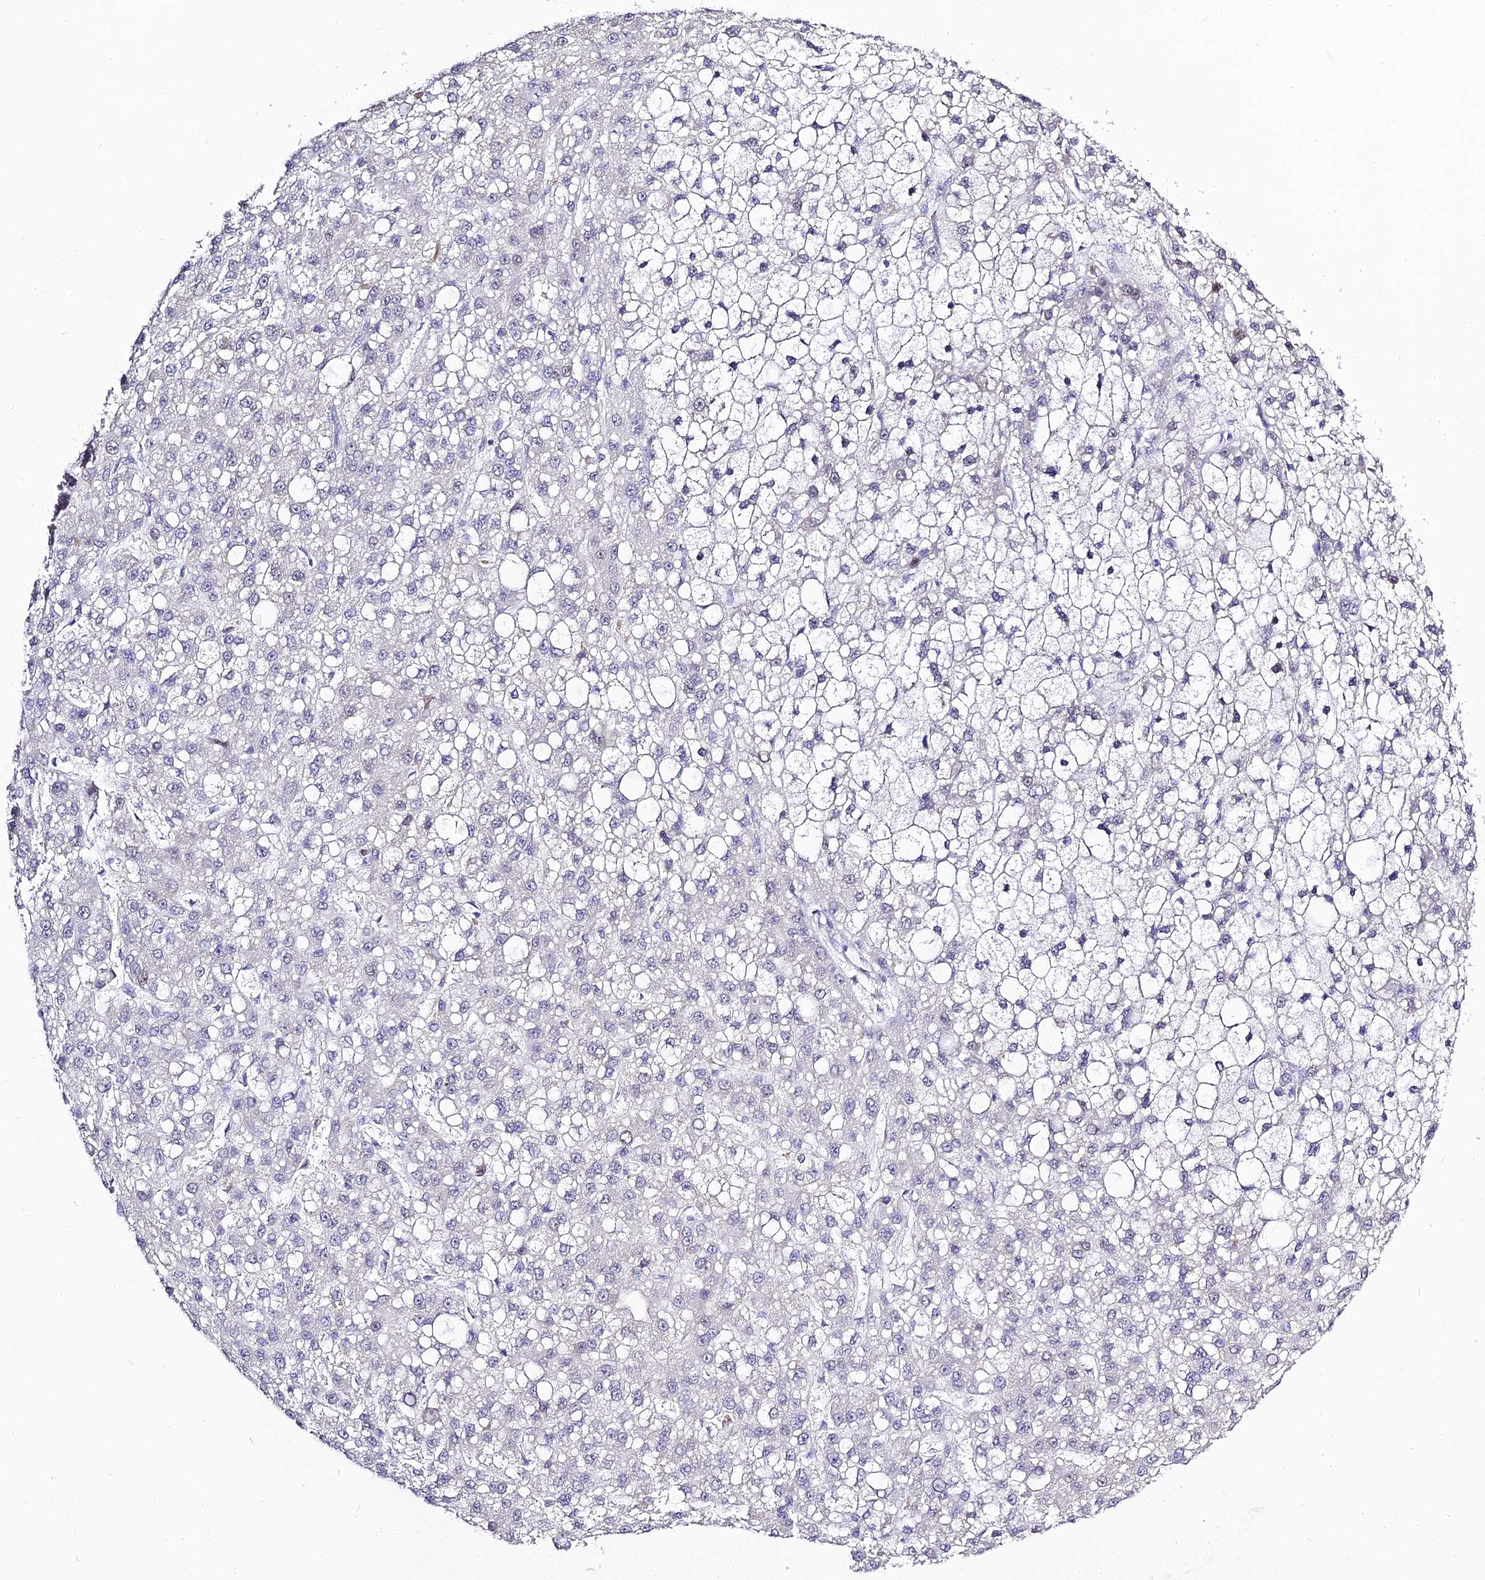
{"staining": {"intensity": "negative", "quantity": "none", "location": "none"}, "tissue": "liver cancer", "cell_type": "Tumor cells", "image_type": "cancer", "snomed": [{"axis": "morphology", "description": "Carcinoma, Hepatocellular, NOS"}, {"axis": "topography", "description": "Liver"}], "caption": "Liver hepatocellular carcinoma was stained to show a protein in brown. There is no significant expression in tumor cells.", "gene": "SERP1", "patient": {"sex": "male", "age": 67}}